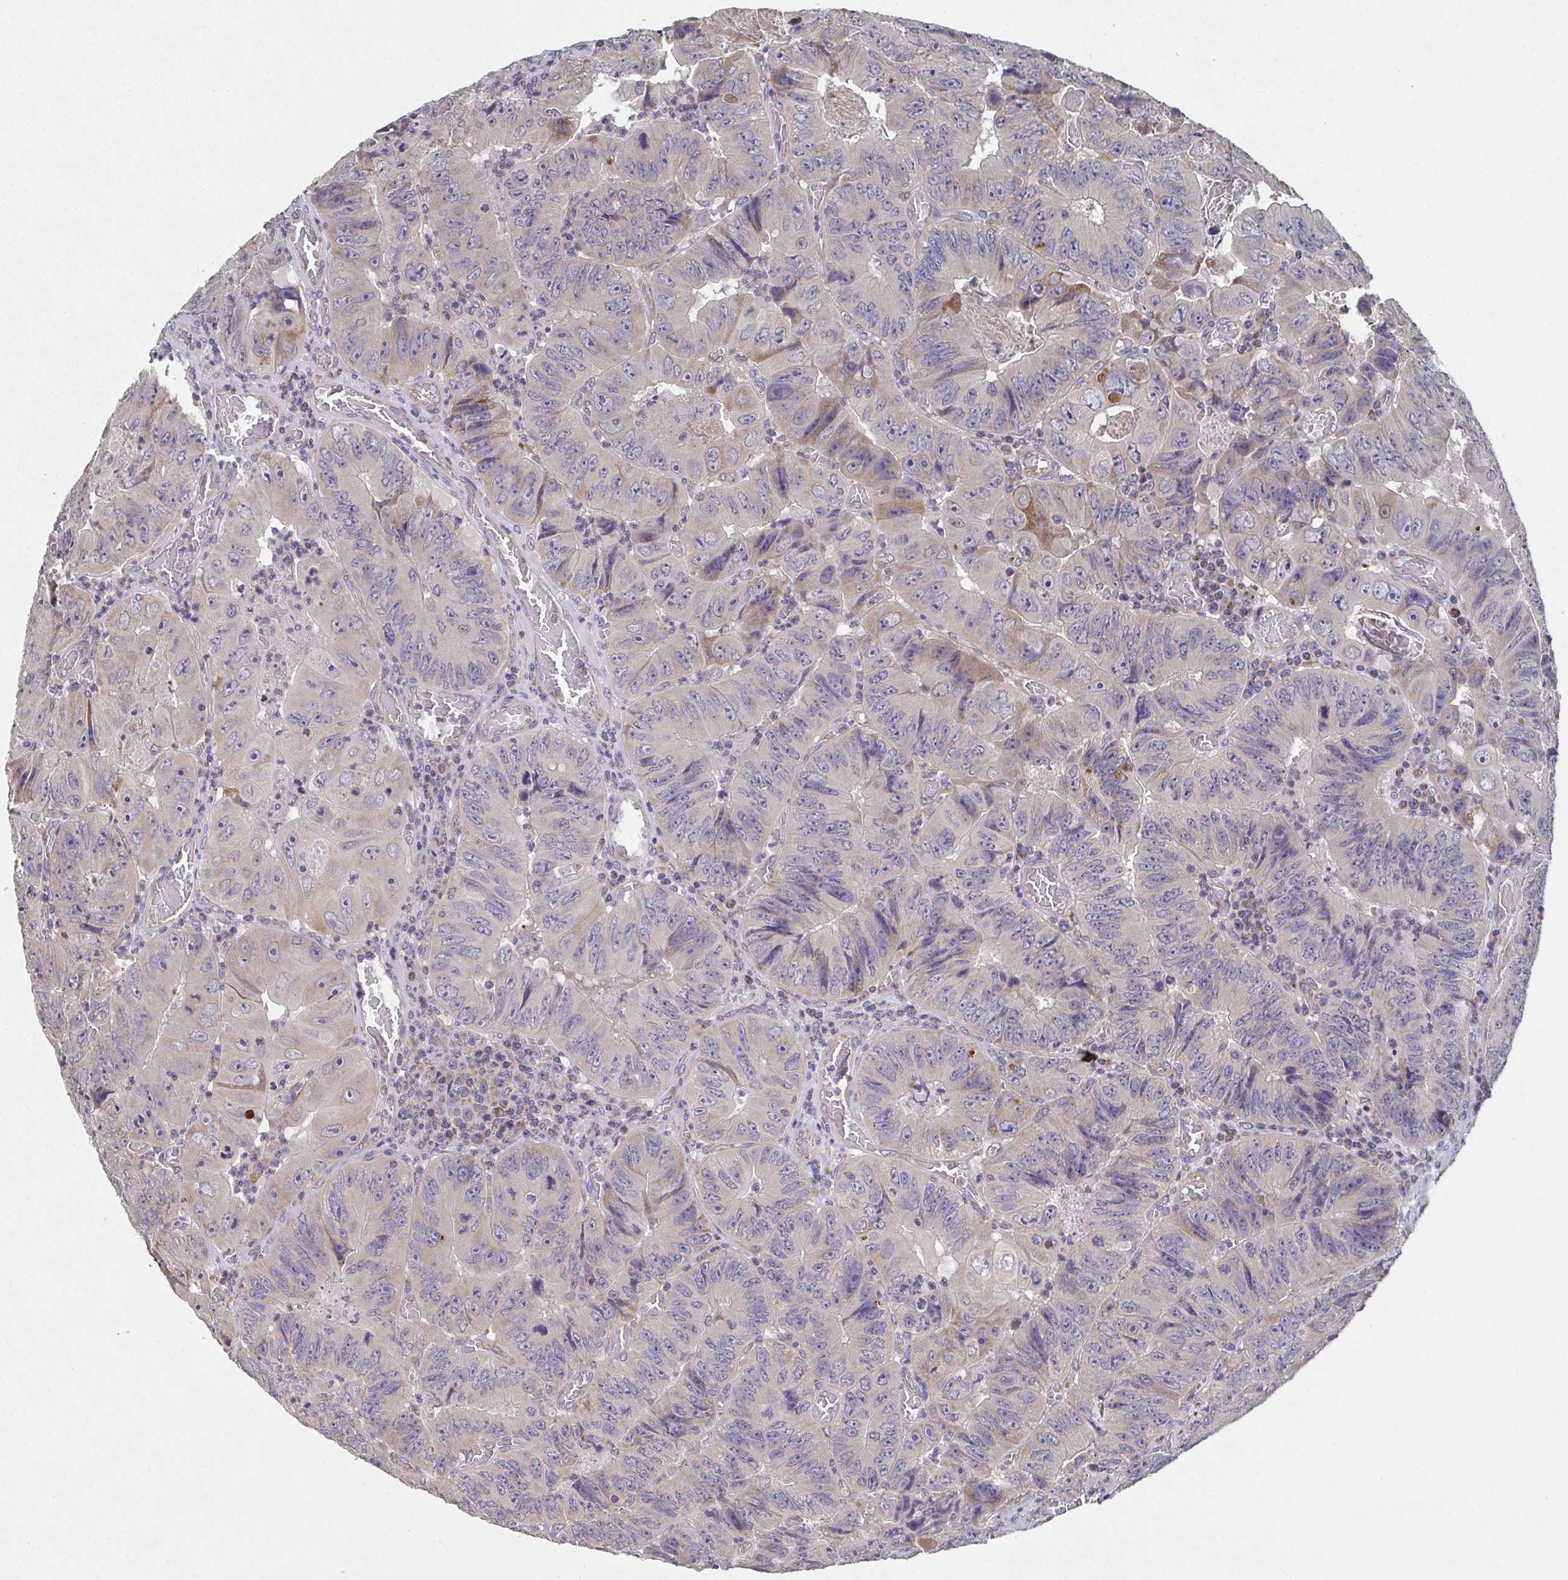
{"staining": {"intensity": "negative", "quantity": "none", "location": "none"}, "tissue": "colorectal cancer", "cell_type": "Tumor cells", "image_type": "cancer", "snomed": [{"axis": "morphology", "description": "Adenocarcinoma, NOS"}, {"axis": "topography", "description": "Colon"}], "caption": "The photomicrograph exhibits no significant staining in tumor cells of colorectal cancer.", "gene": "MT-ND3", "patient": {"sex": "female", "age": 84}}